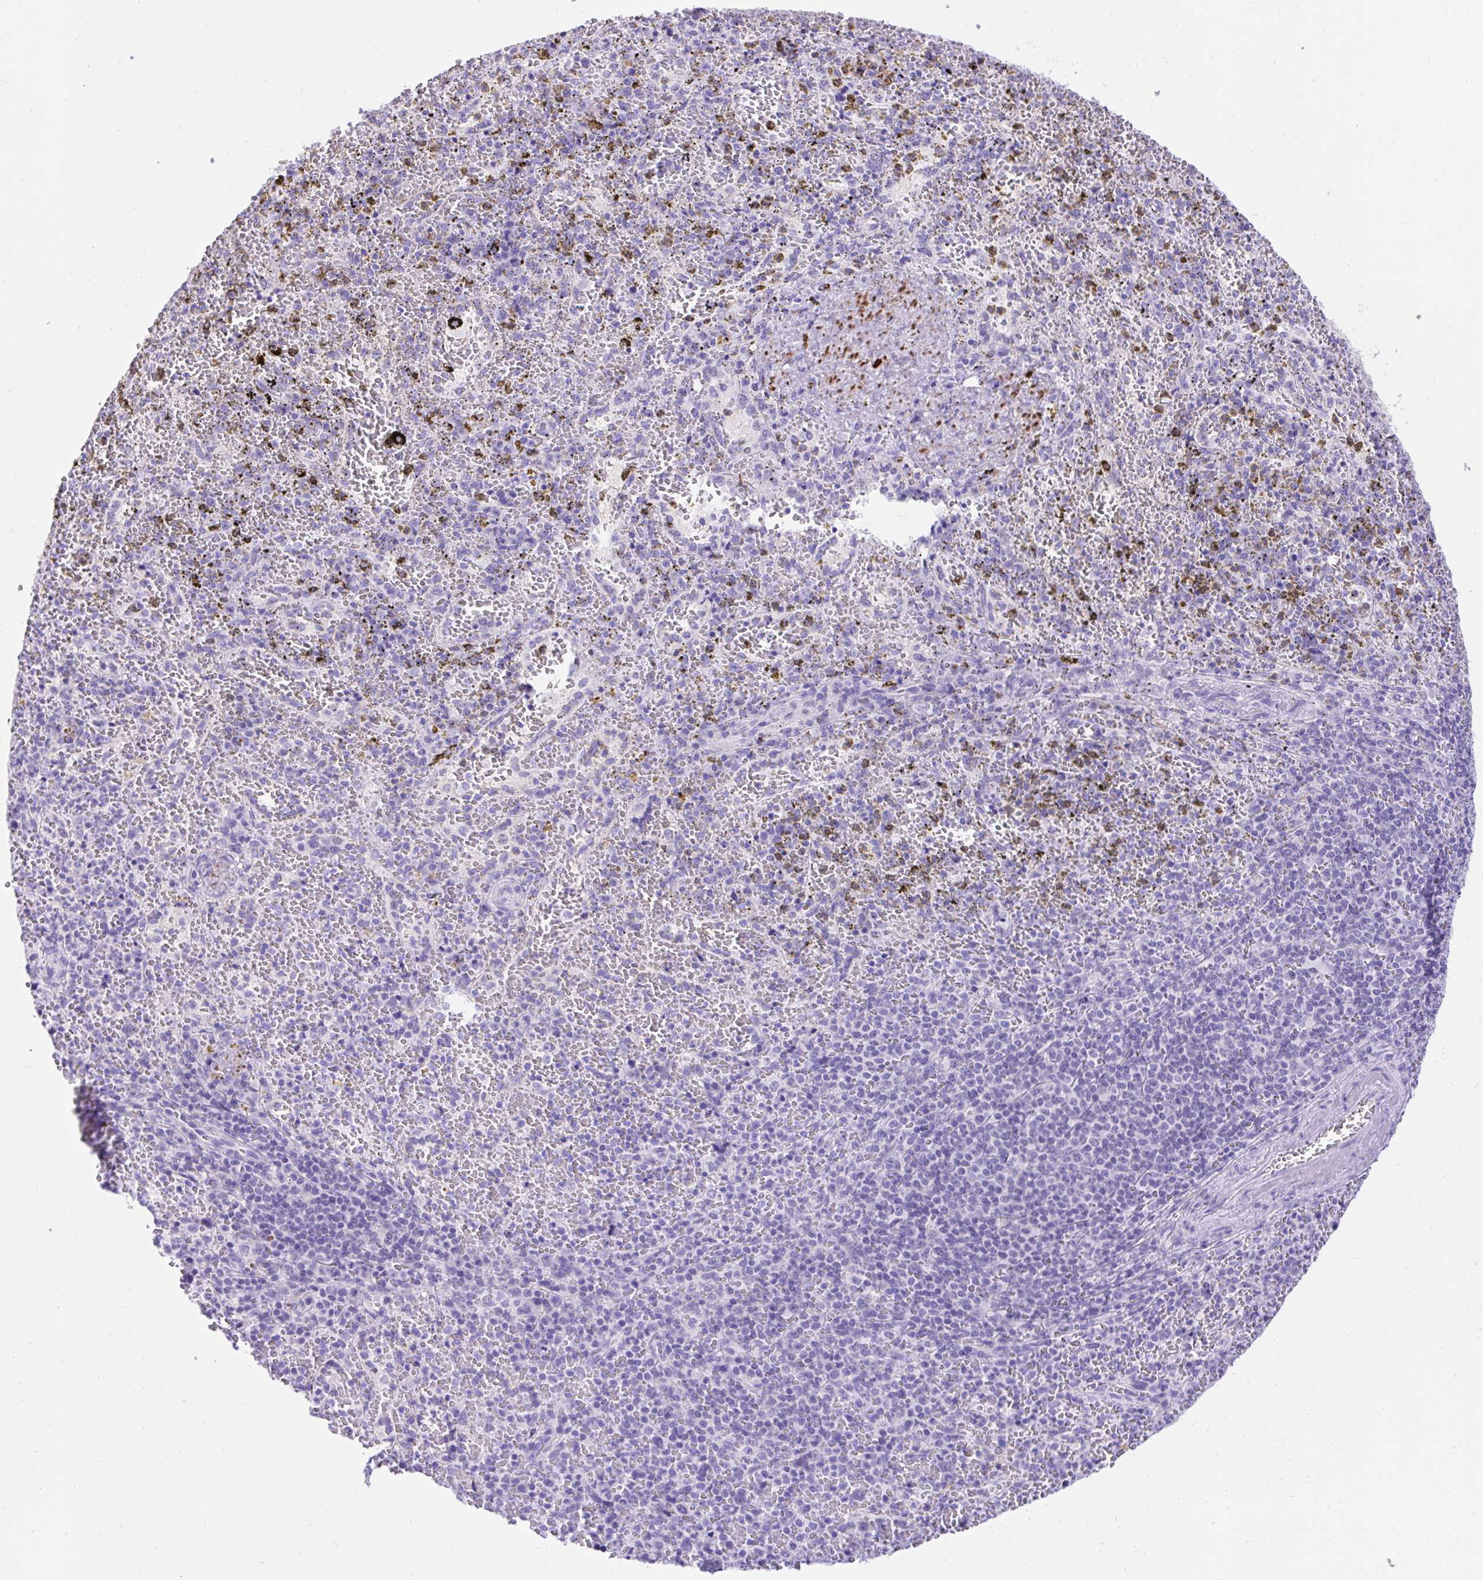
{"staining": {"intensity": "negative", "quantity": "none", "location": "none"}, "tissue": "spleen", "cell_type": "Cells in red pulp", "image_type": "normal", "snomed": [{"axis": "morphology", "description": "Normal tissue, NOS"}, {"axis": "topography", "description": "Spleen"}], "caption": "Photomicrograph shows no protein expression in cells in red pulp of benign spleen. (DAB (3,3'-diaminobenzidine) immunohistochemistry (IHC), high magnification).", "gene": "KCNN4", "patient": {"sex": "female", "age": 50}}